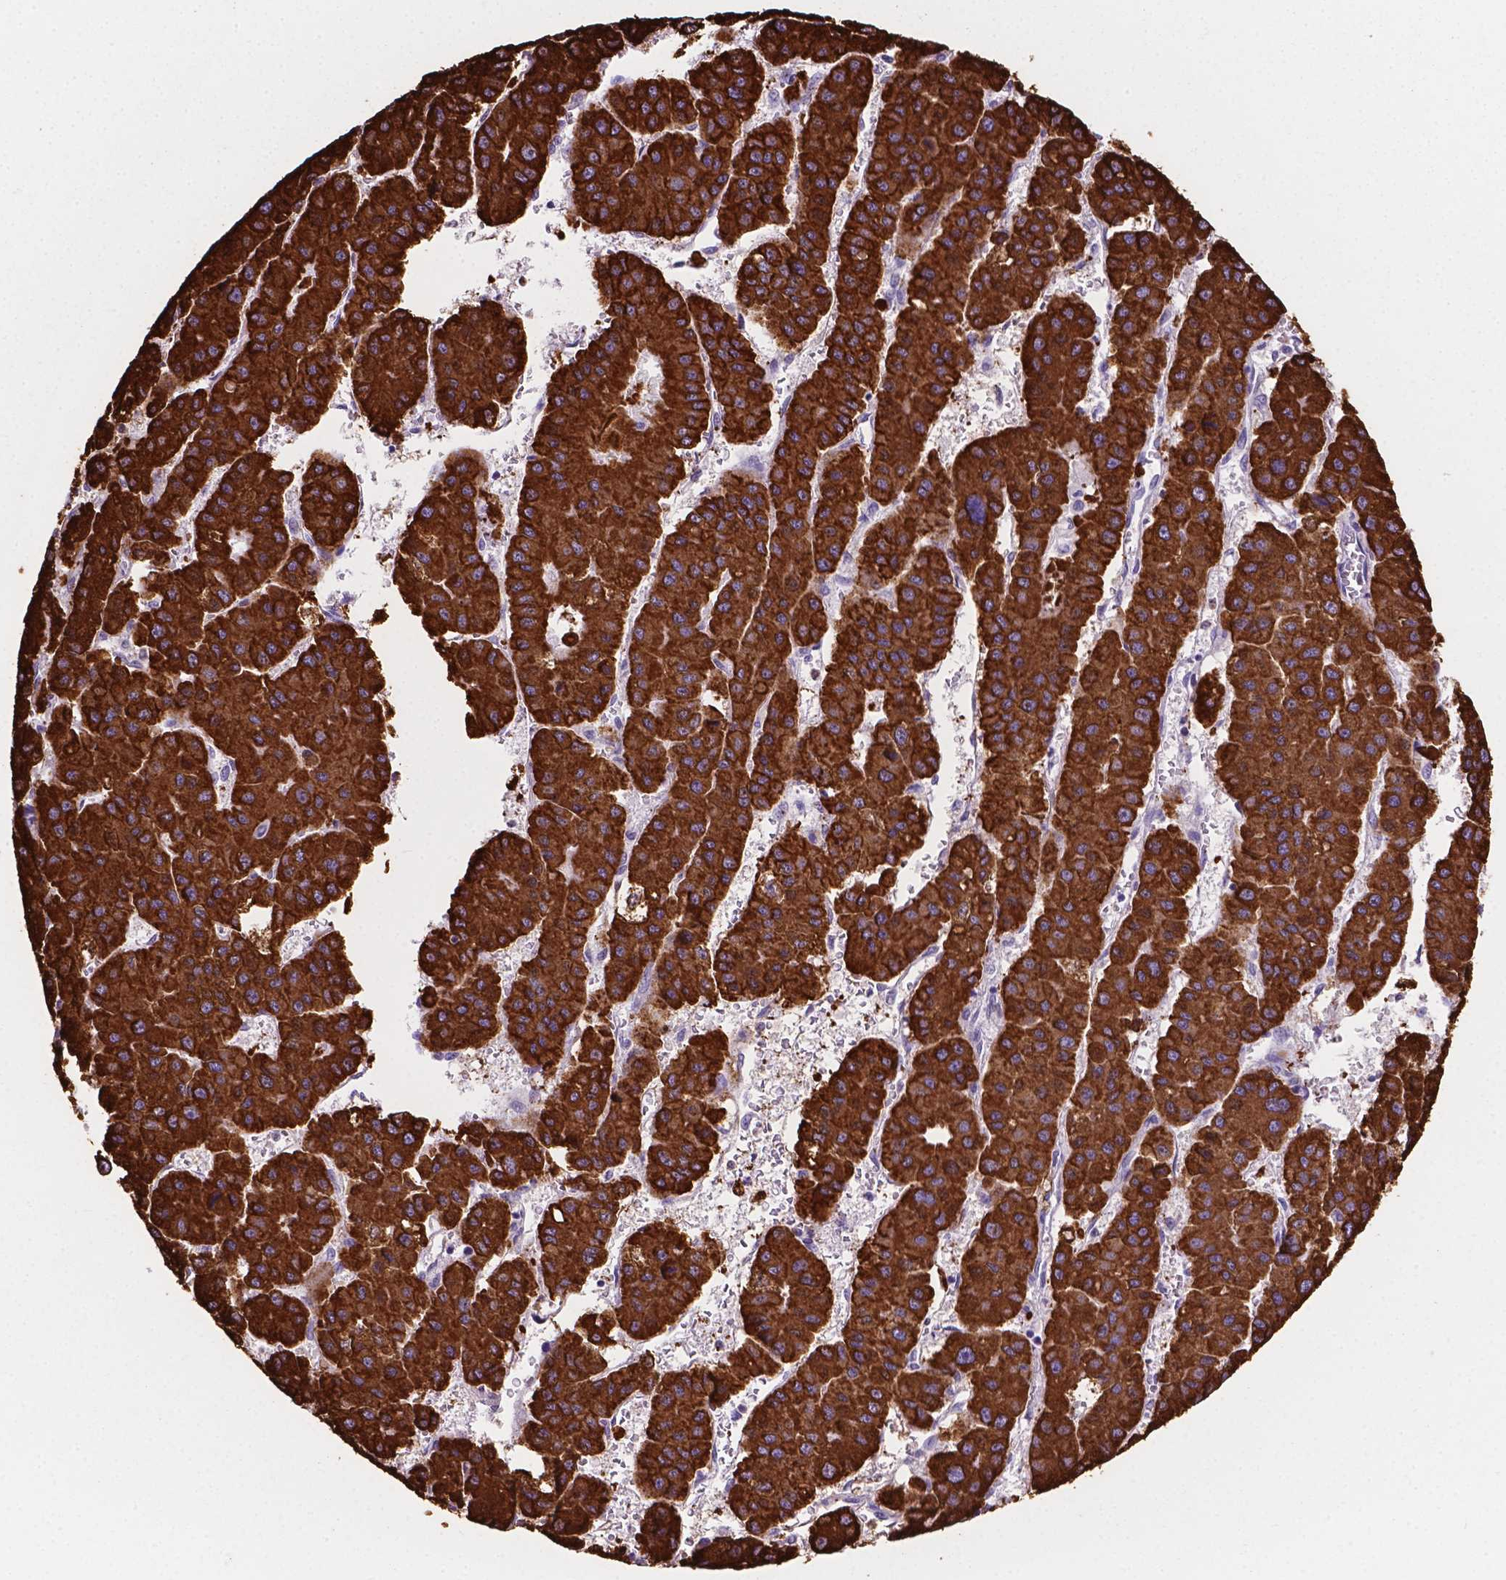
{"staining": {"intensity": "strong", "quantity": ">75%", "location": "cytoplasmic/membranous"}, "tissue": "liver cancer", "cell_type": "Tumor cells", "image_type": "cancer", "snomed": [{"axis": "morphology", "description": "Carcinoma, Hepatocellular, NOS"}, {"axis": "topography", "description": "Liver"}], "caption": "There is high levels of strong cytoplasmic/membranous staining in tumor cells of liver cancer, as demonstrated by immunohistochemical staining (brown color).", "gene": "MACF1", "patient": {"sex": "male", "age": 73}}